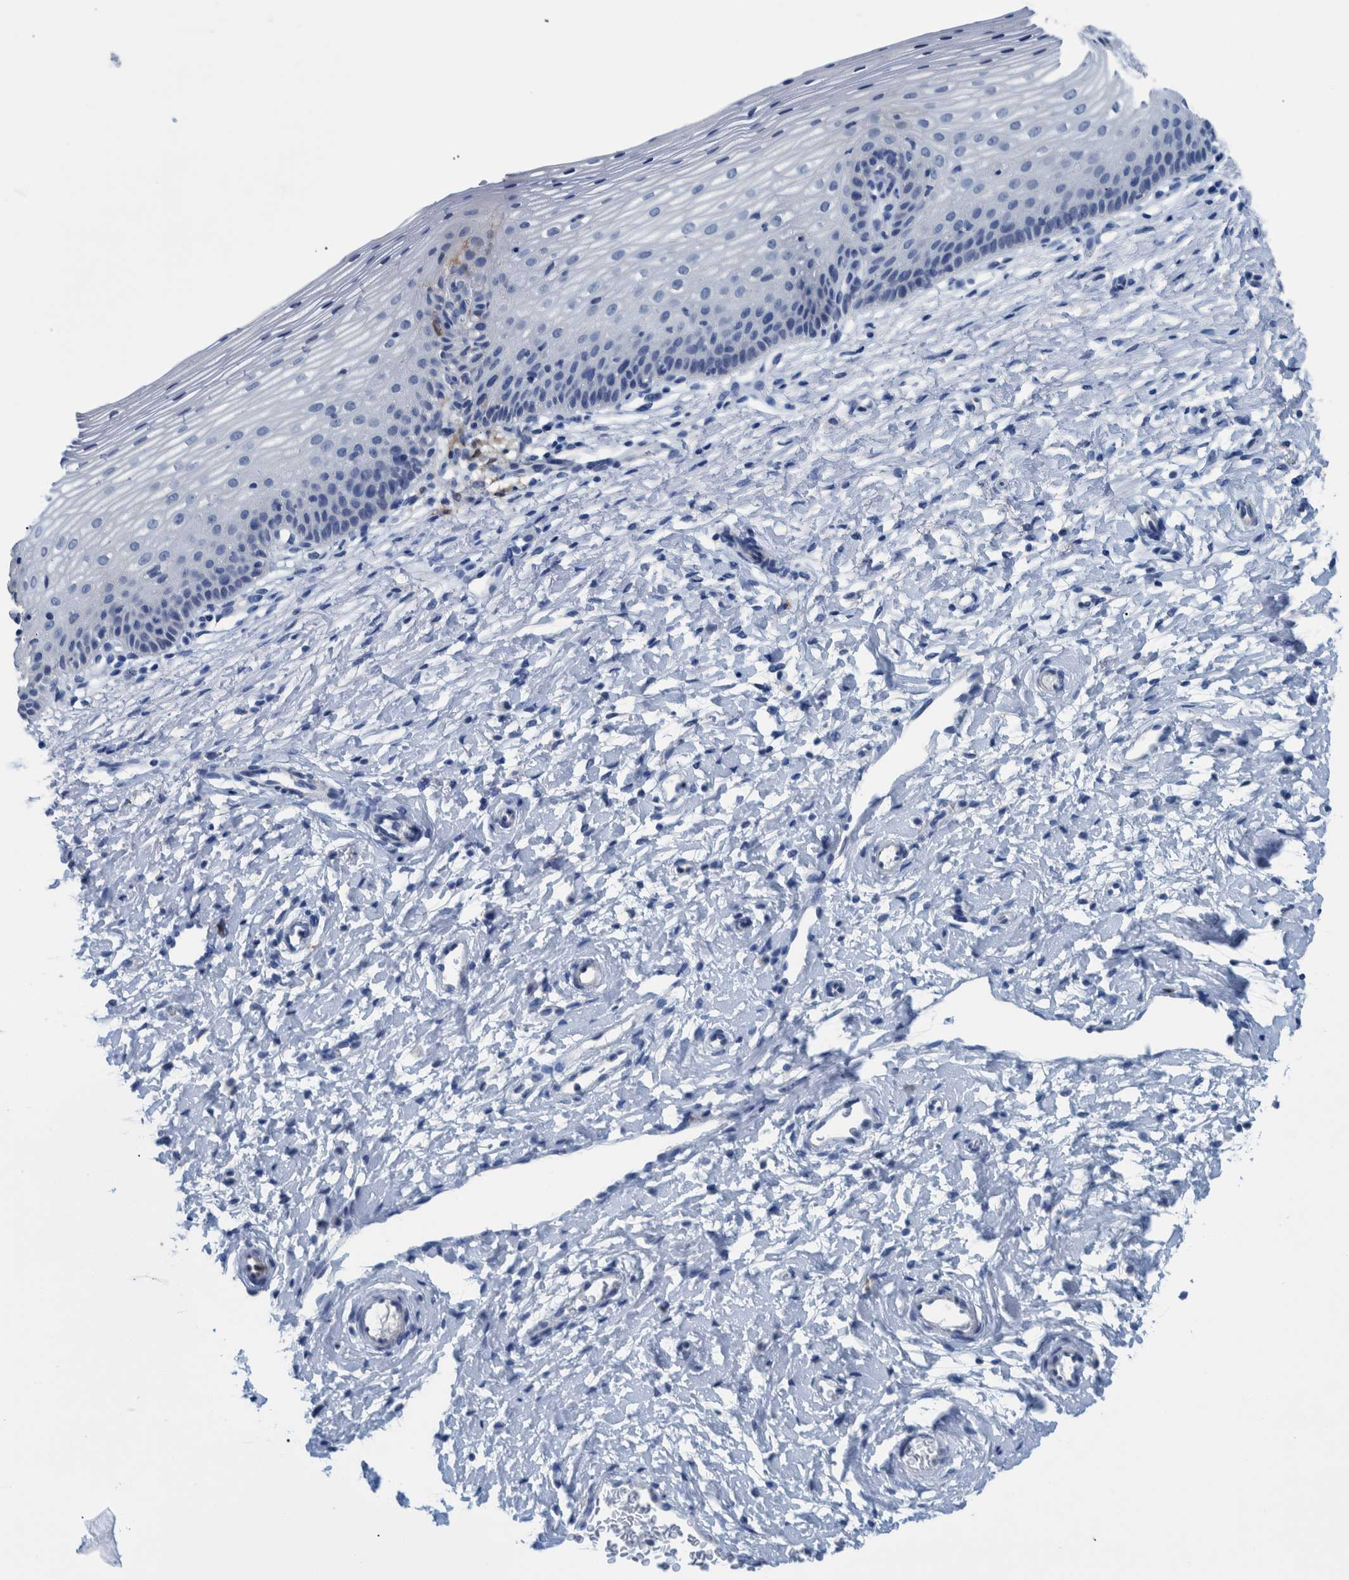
{"staining": {"intensity": "moderate", "quantity": "<25%", "location": "cytoplasmic/membranous"}, "tissue": "cervix", "cell_type": "Glandular cells", "image_type": "normal", "snomed": [{"axis": "morphology", "description": "Normal tissue, NOS"}, {"axis": "topography", "description": "Cervix"}], "caption": "Immunohistochemistry (IHC) image of unremarkable cervix stained for a protein (brown), which reveals low levels of moderate cytoplasmic/membranous staining in about <25% of glandular cells.", "gene": "IDO1", "patient": {"sex": "female", "age": 72}}